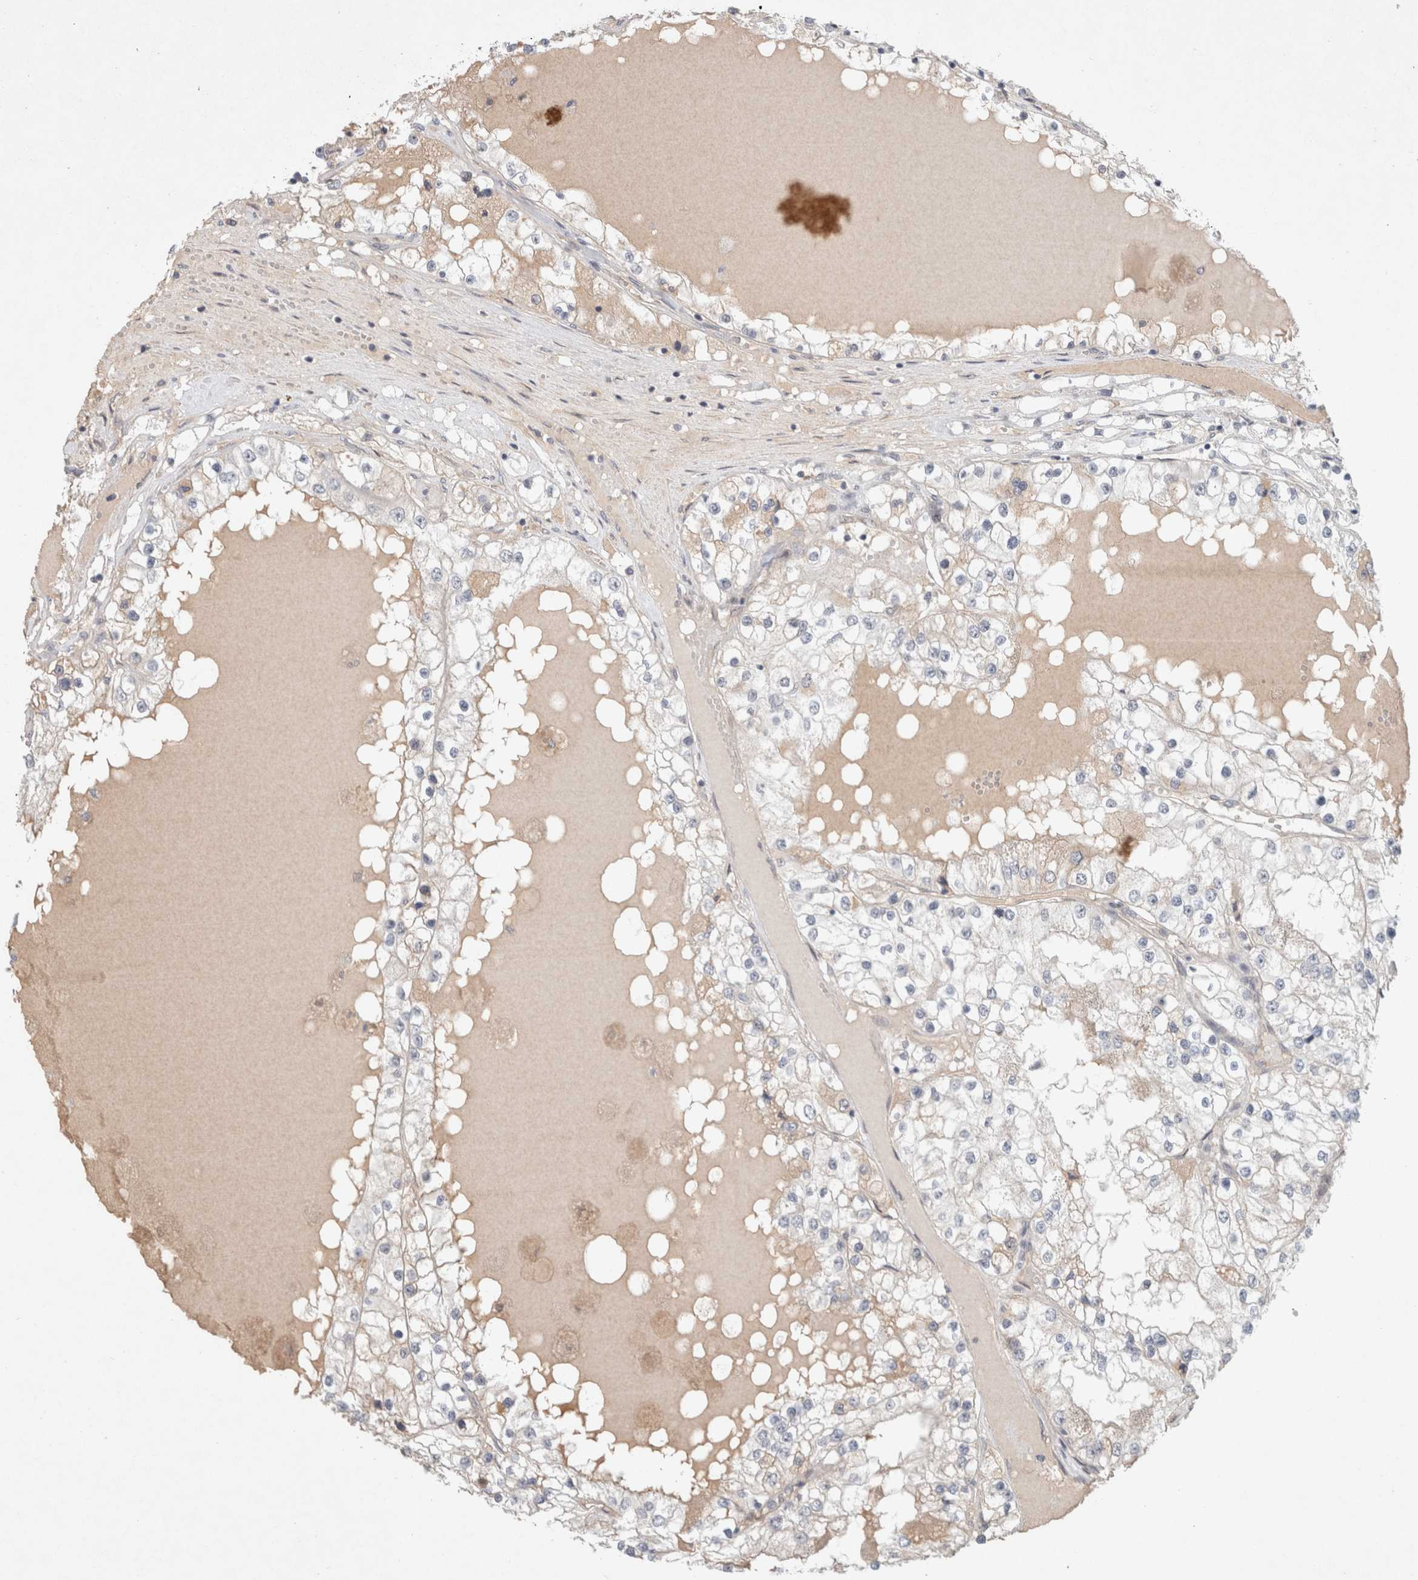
{"staining": {"intensity": "weak", "quantity": "<25%", "location": "cytoplasmic/membranous"}, "tissue": "renal cancer", "cell_type": "Tumor cells", "image_type": "cancer", "snomed": [{"axis": "morphology", "description": "Adenocarcinoma, NOS"}, {"axis": "topography", "description": "Kidney"}], "caption": "This is a histopathology image of immunohistochemistry (IHC) staining of renal adenocarcinoma, which shows no expression in tumor cells.", "gene": "RASAL2", "patient": {"sex": "male", "age": 68}}